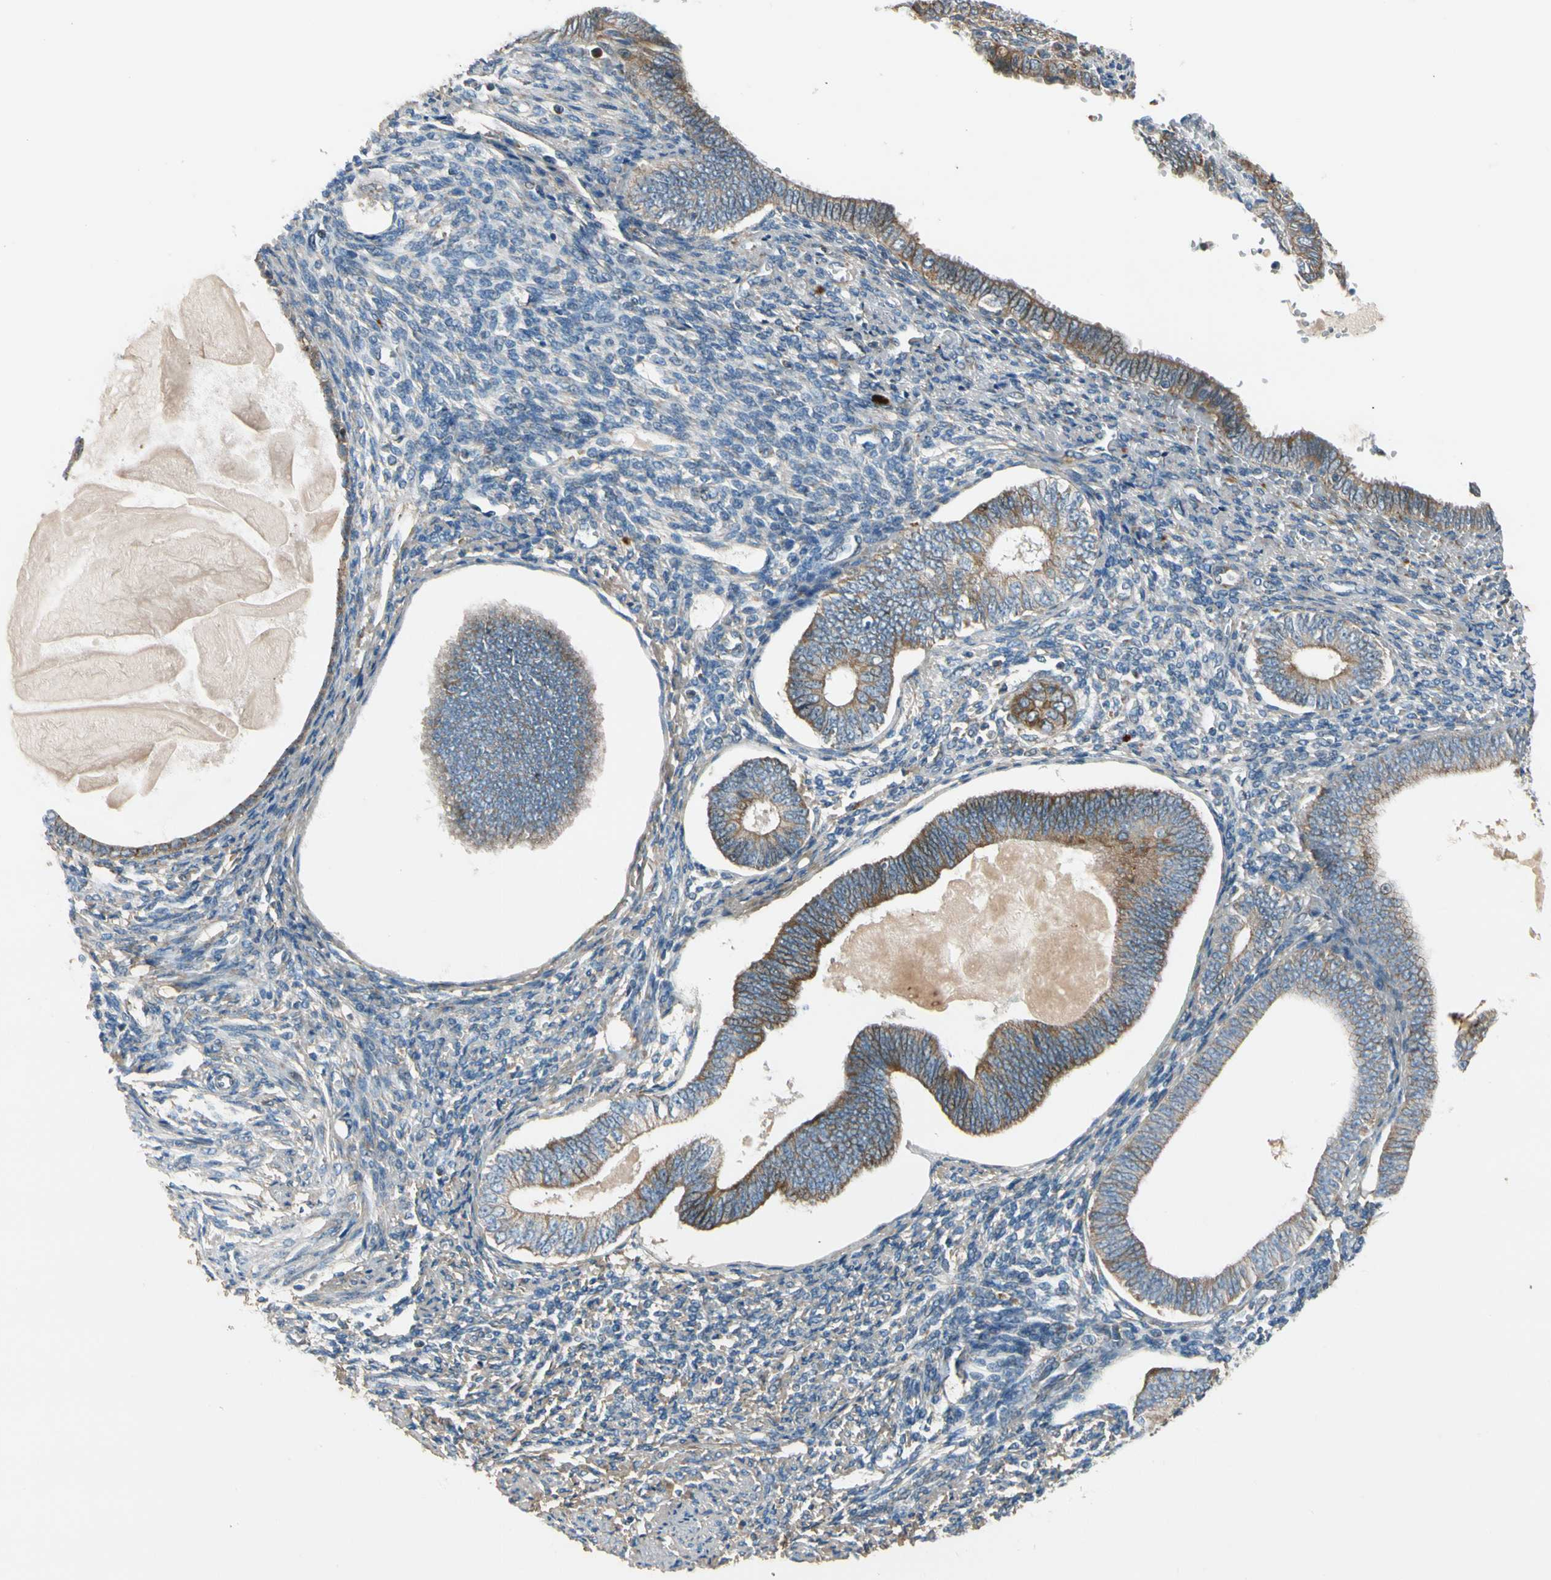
{"staining": {"intensity": "weak", "quantity": ">75%", "location": "cytoplasmic/membranous"}, "tissue": "endometrium", "cell_type": "Cells in endometrial stroma", "image_type": "normal", "snomed": [{"axis": "morphology", "description": "Normal tissue, NOS"}, {"axis": "topography", "description": "Endometrium"}], "caption": "The immunohistochemical stain shows weak cytoplasmic/membranous expression in cells in endometrial stroma of unremarkable endometrium.", "gene": "MST1R", "patient": {"sex": "female", "age": 82}}